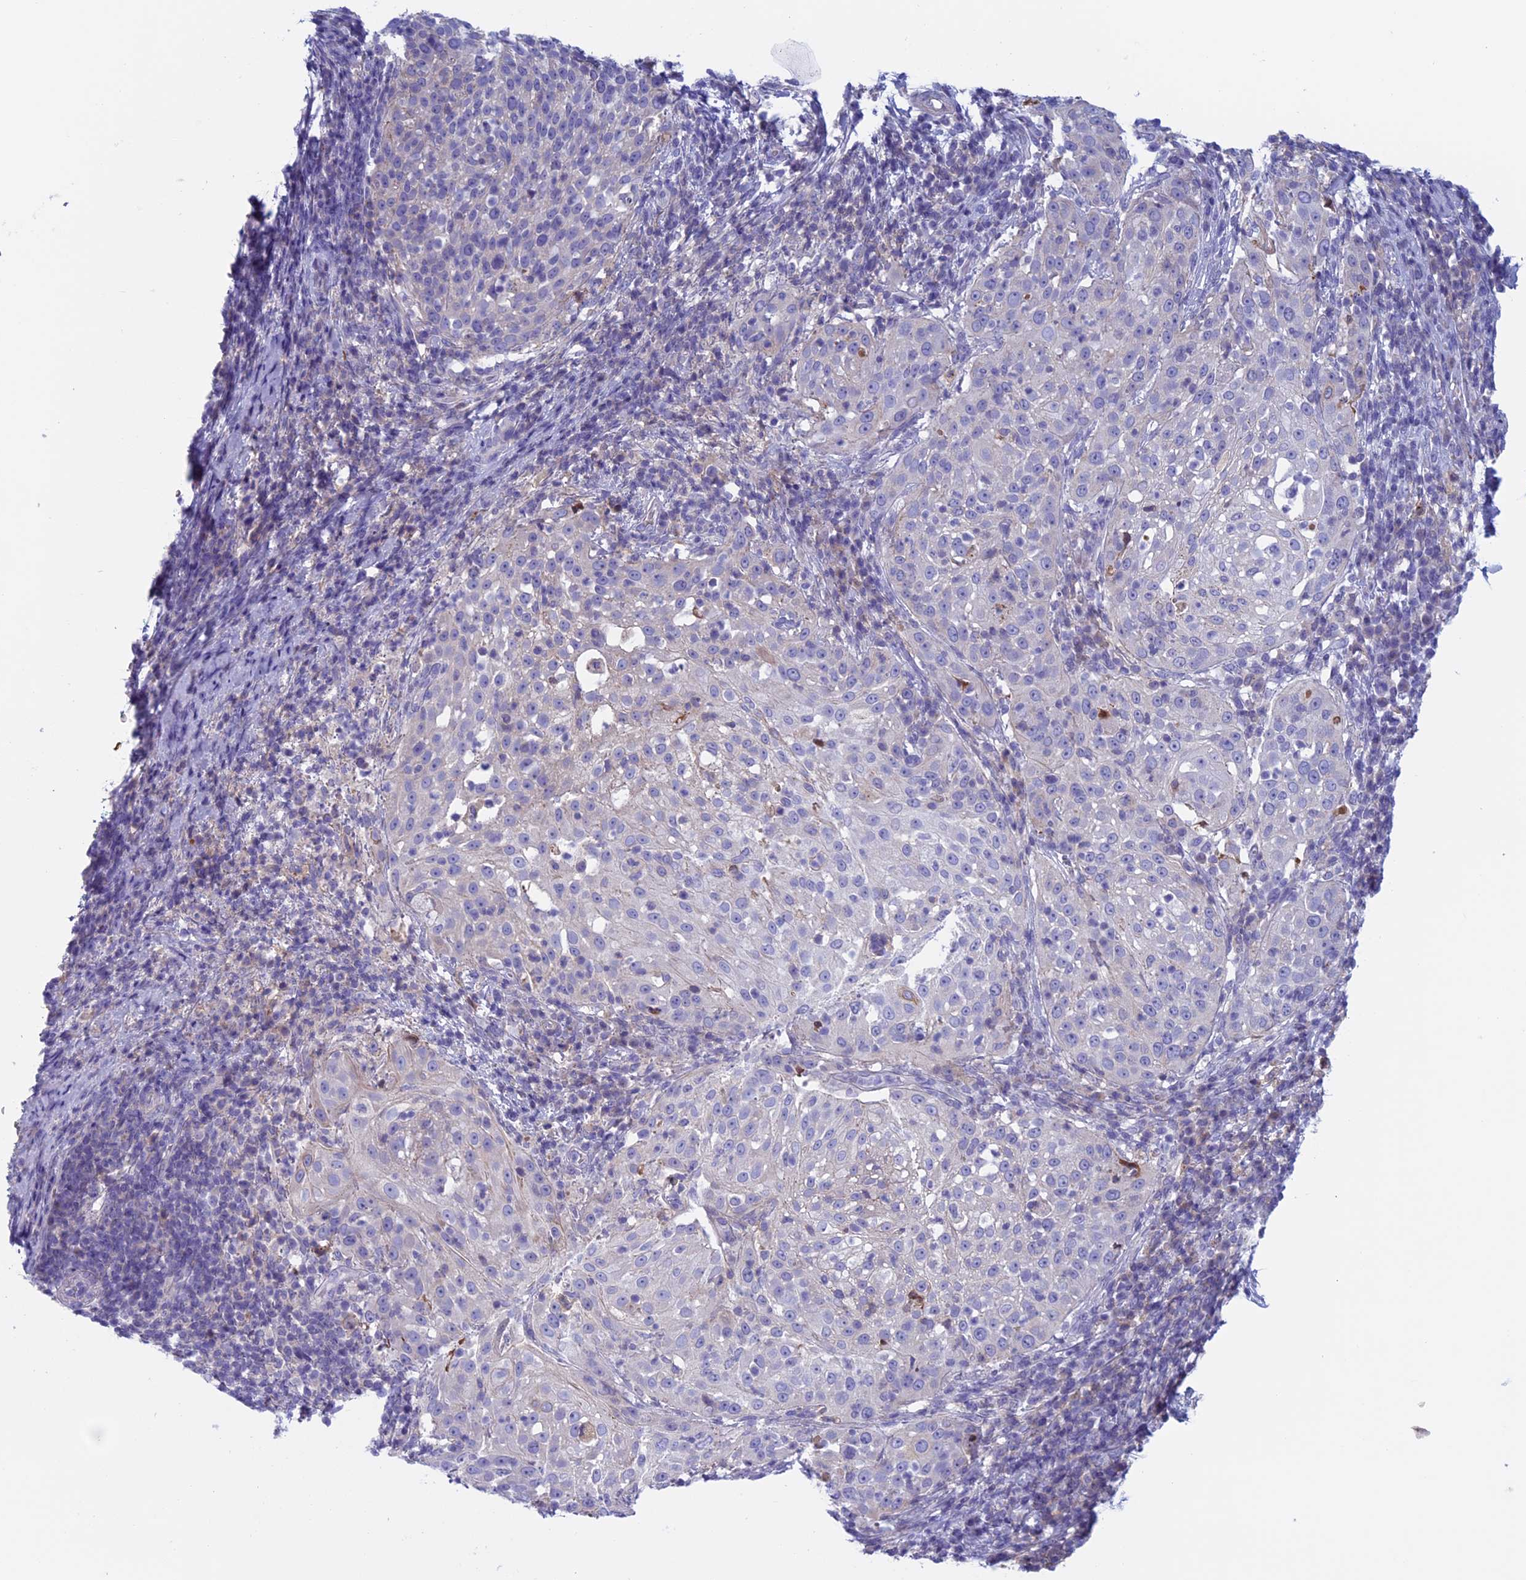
{"staining": {"intensity": "negative", "quantity": "none", "location": "none"}, "tissue": "cervical cancer", "cell_type": "Tumor cells", "image_type": "cancer", "snomed": [{"axis": "morphology", "description": "Squamous cell carcinoma, NOS"}, {"axis": "topography", "description": "Cervix"}], "caption": "Cervical squamous cell carcinoma was stained to show a protein in brown. There is no significant expression in tumor cells.", "gene": "ANGPTL2", "patient": {"sex": "female", "age": 57}}